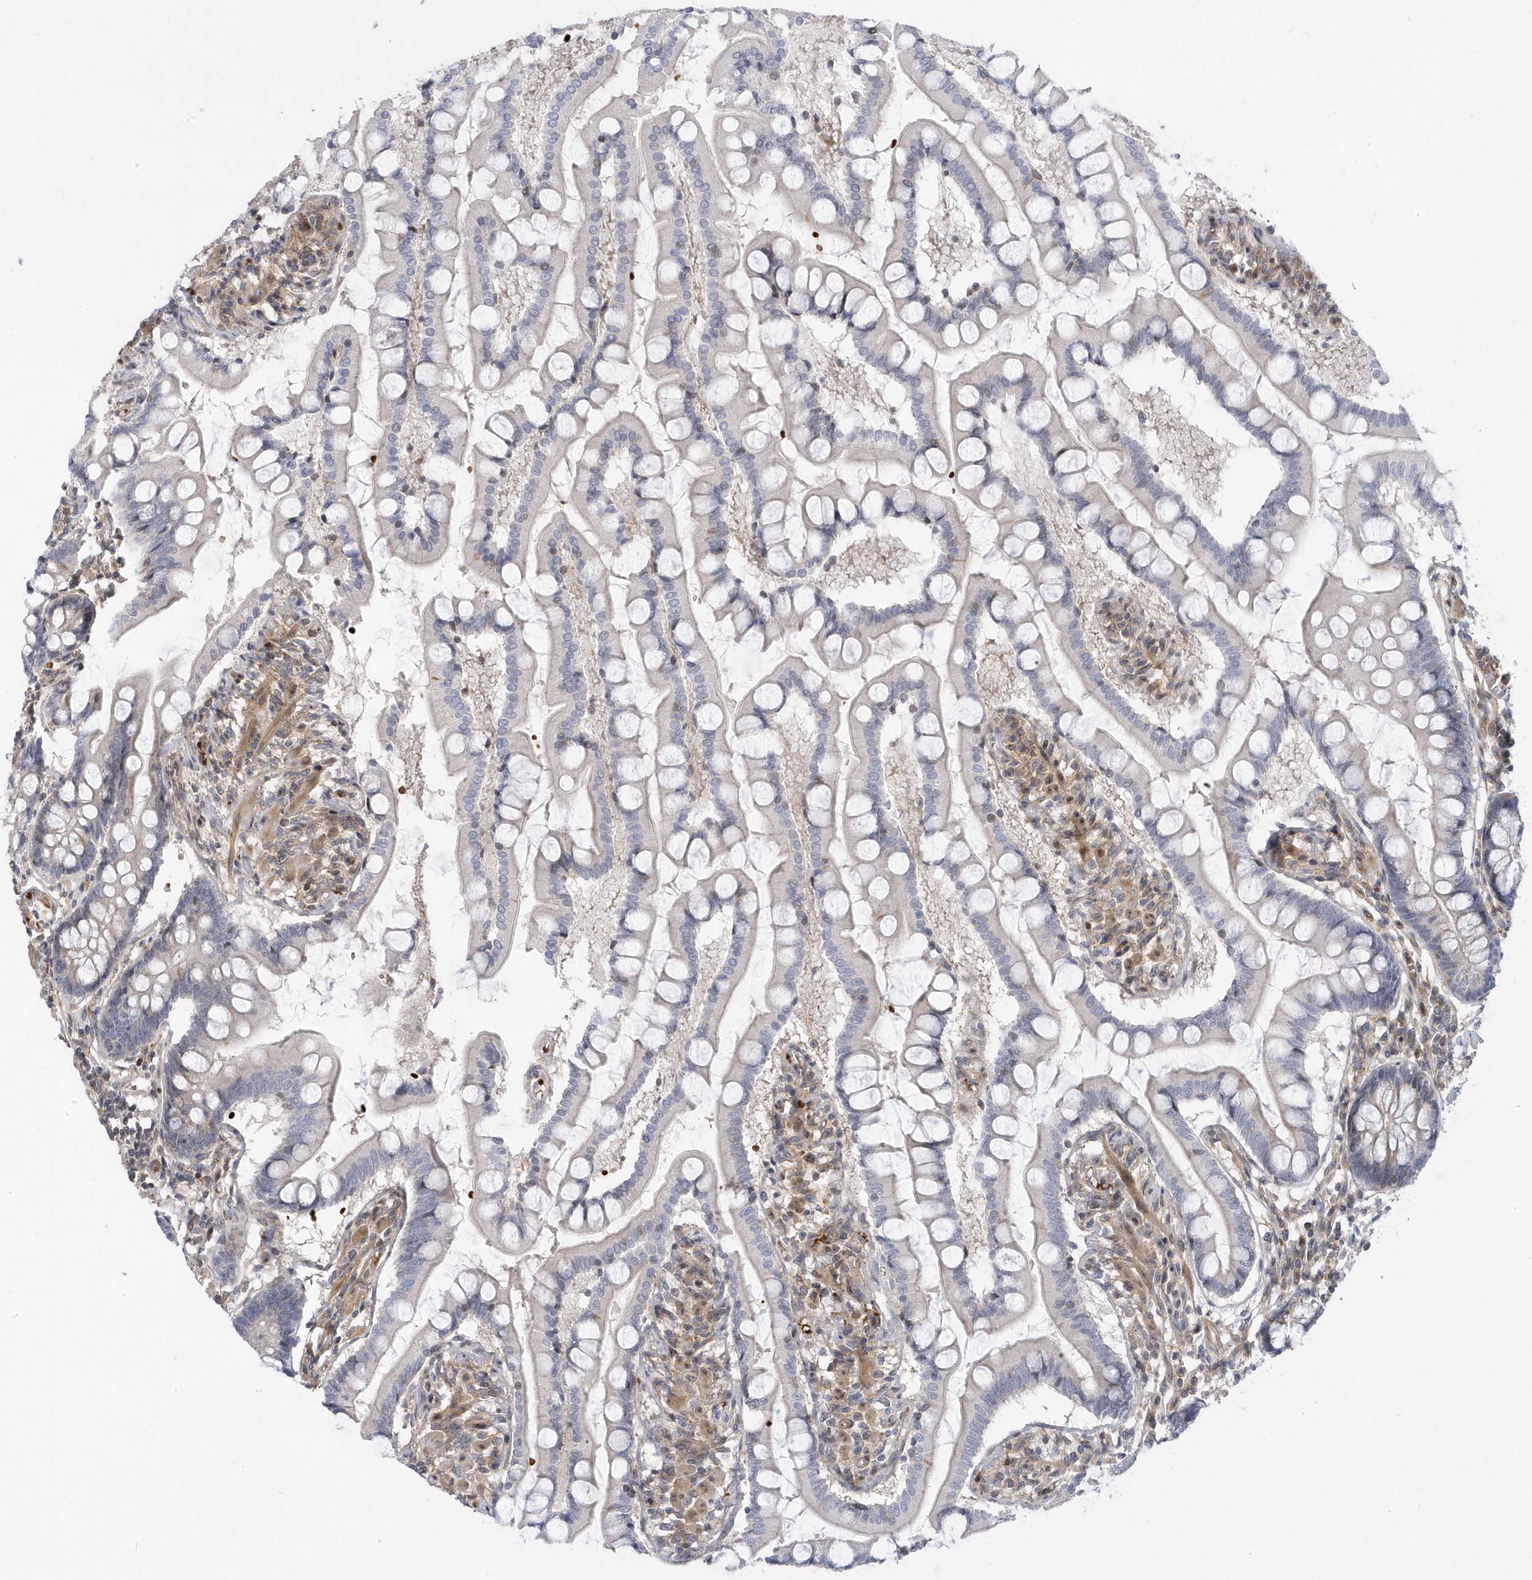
{"staining": {"intensity": "negative", "quantity": "none", "location": "none"}, "tissue": "small intestine", "cell_type": "Glandular cells", "image_type": "normal", "snomed": [{"axis": "morphology", "description": "Normal tissue, NOS"}, {"axis": "topography", "description": "Small intestine"}], "caption": "Small intestine was stained to show a protein in brown. There is no significant expression in glandular cells.", "gene": "MAP7D3", "patient": {"sex": "male", "age": 41}}